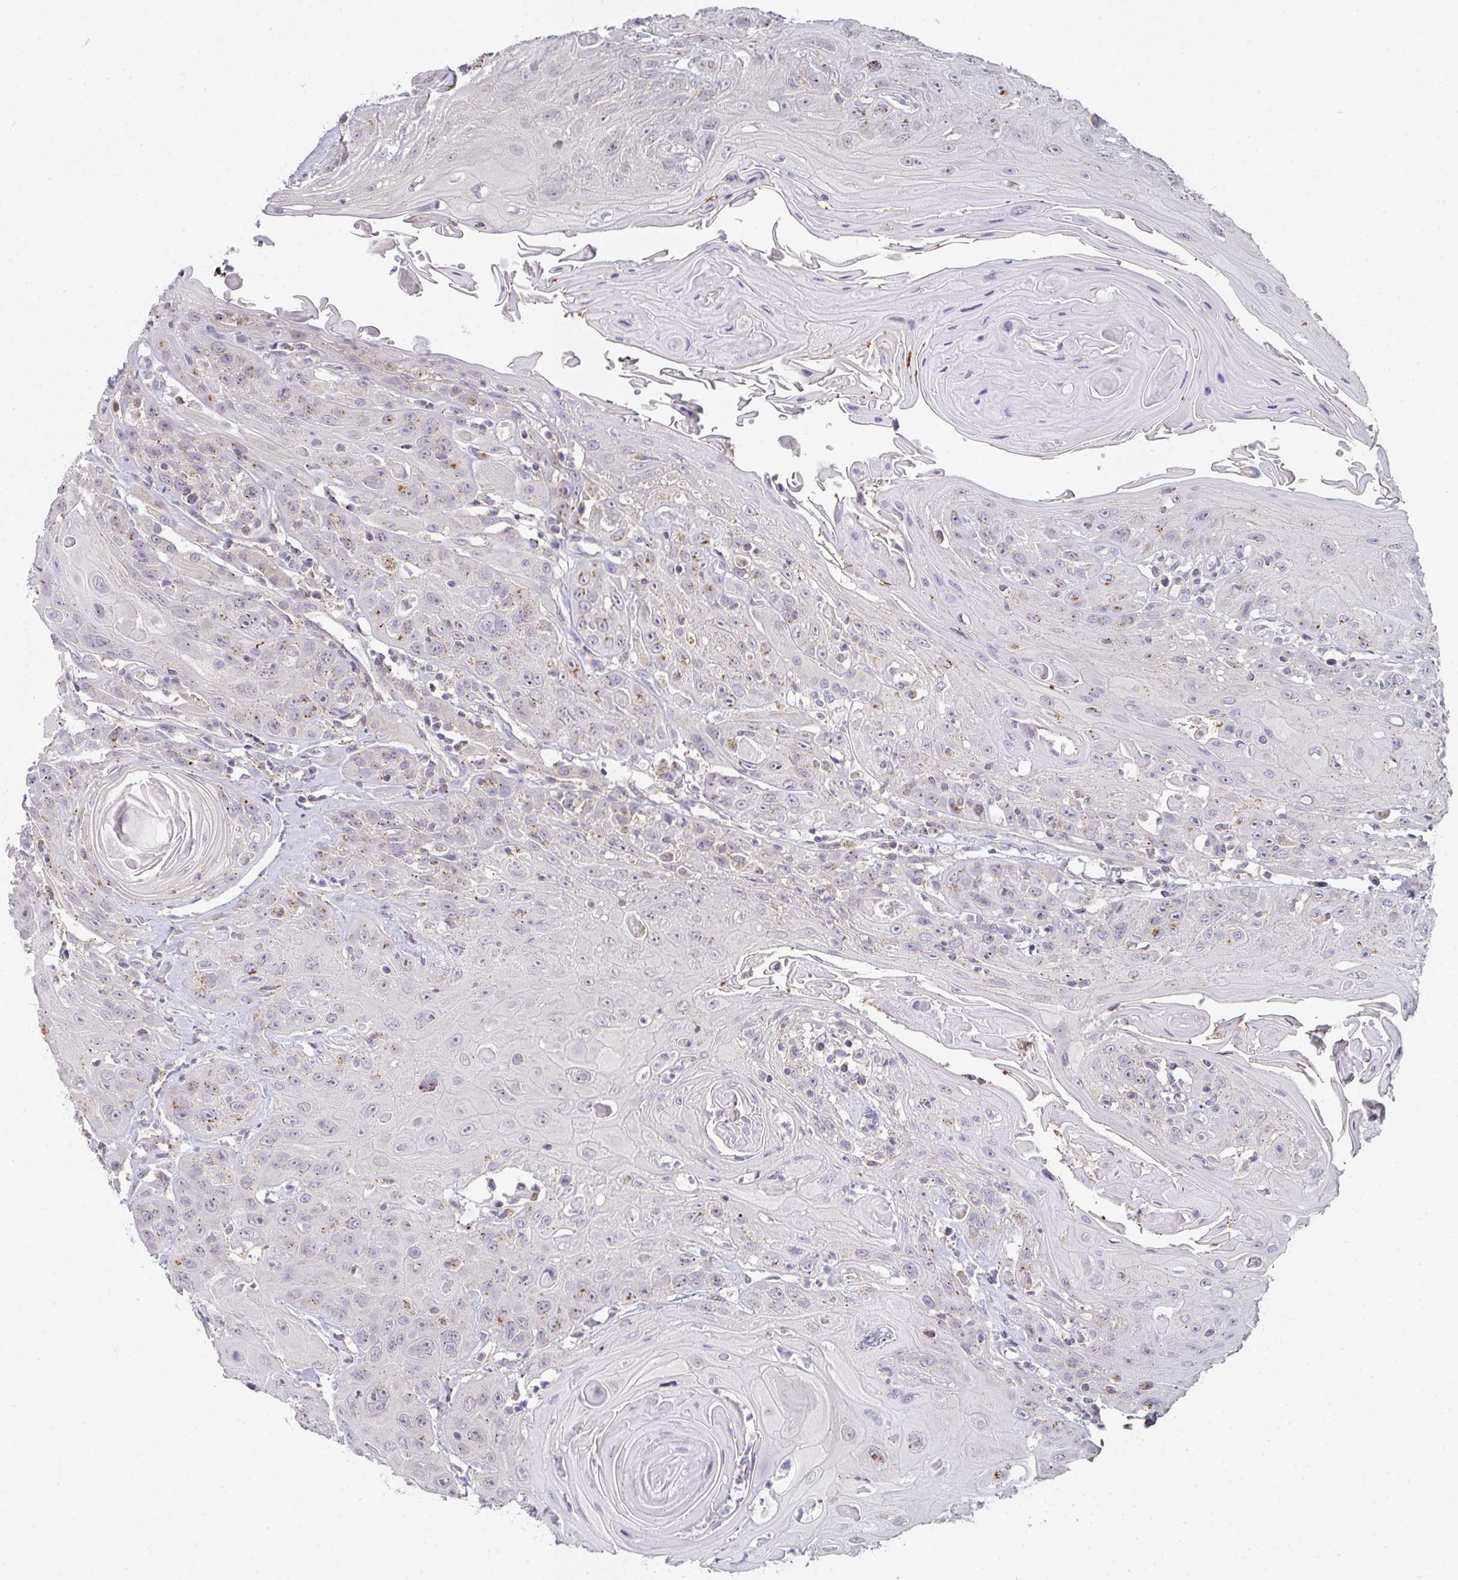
{"staining": {"intensity": "moderate", "quantity": "<25%", "location": "cytoplasmic/membranous"}, "tissue": "head and neck cancer", "cell_type": "Tumor cells", "image_type": "cancer", "snomed": [{"axis": "morphology", "description": "Squamous cell carcinoma, NOS"}, {"axis": "topography", "description": "Head-Neck"}], "caption": "DAB (3,3'-diaminobenzidine) immunohistochemical staining of human head and neck cancer (squamous cell carcinoma) reveals moderate cytoplasmic/membranous protein positivity in about <25% of tumor cells.", "gene": "CHMP5", "patient": {"sex": "female", "age": 59}}